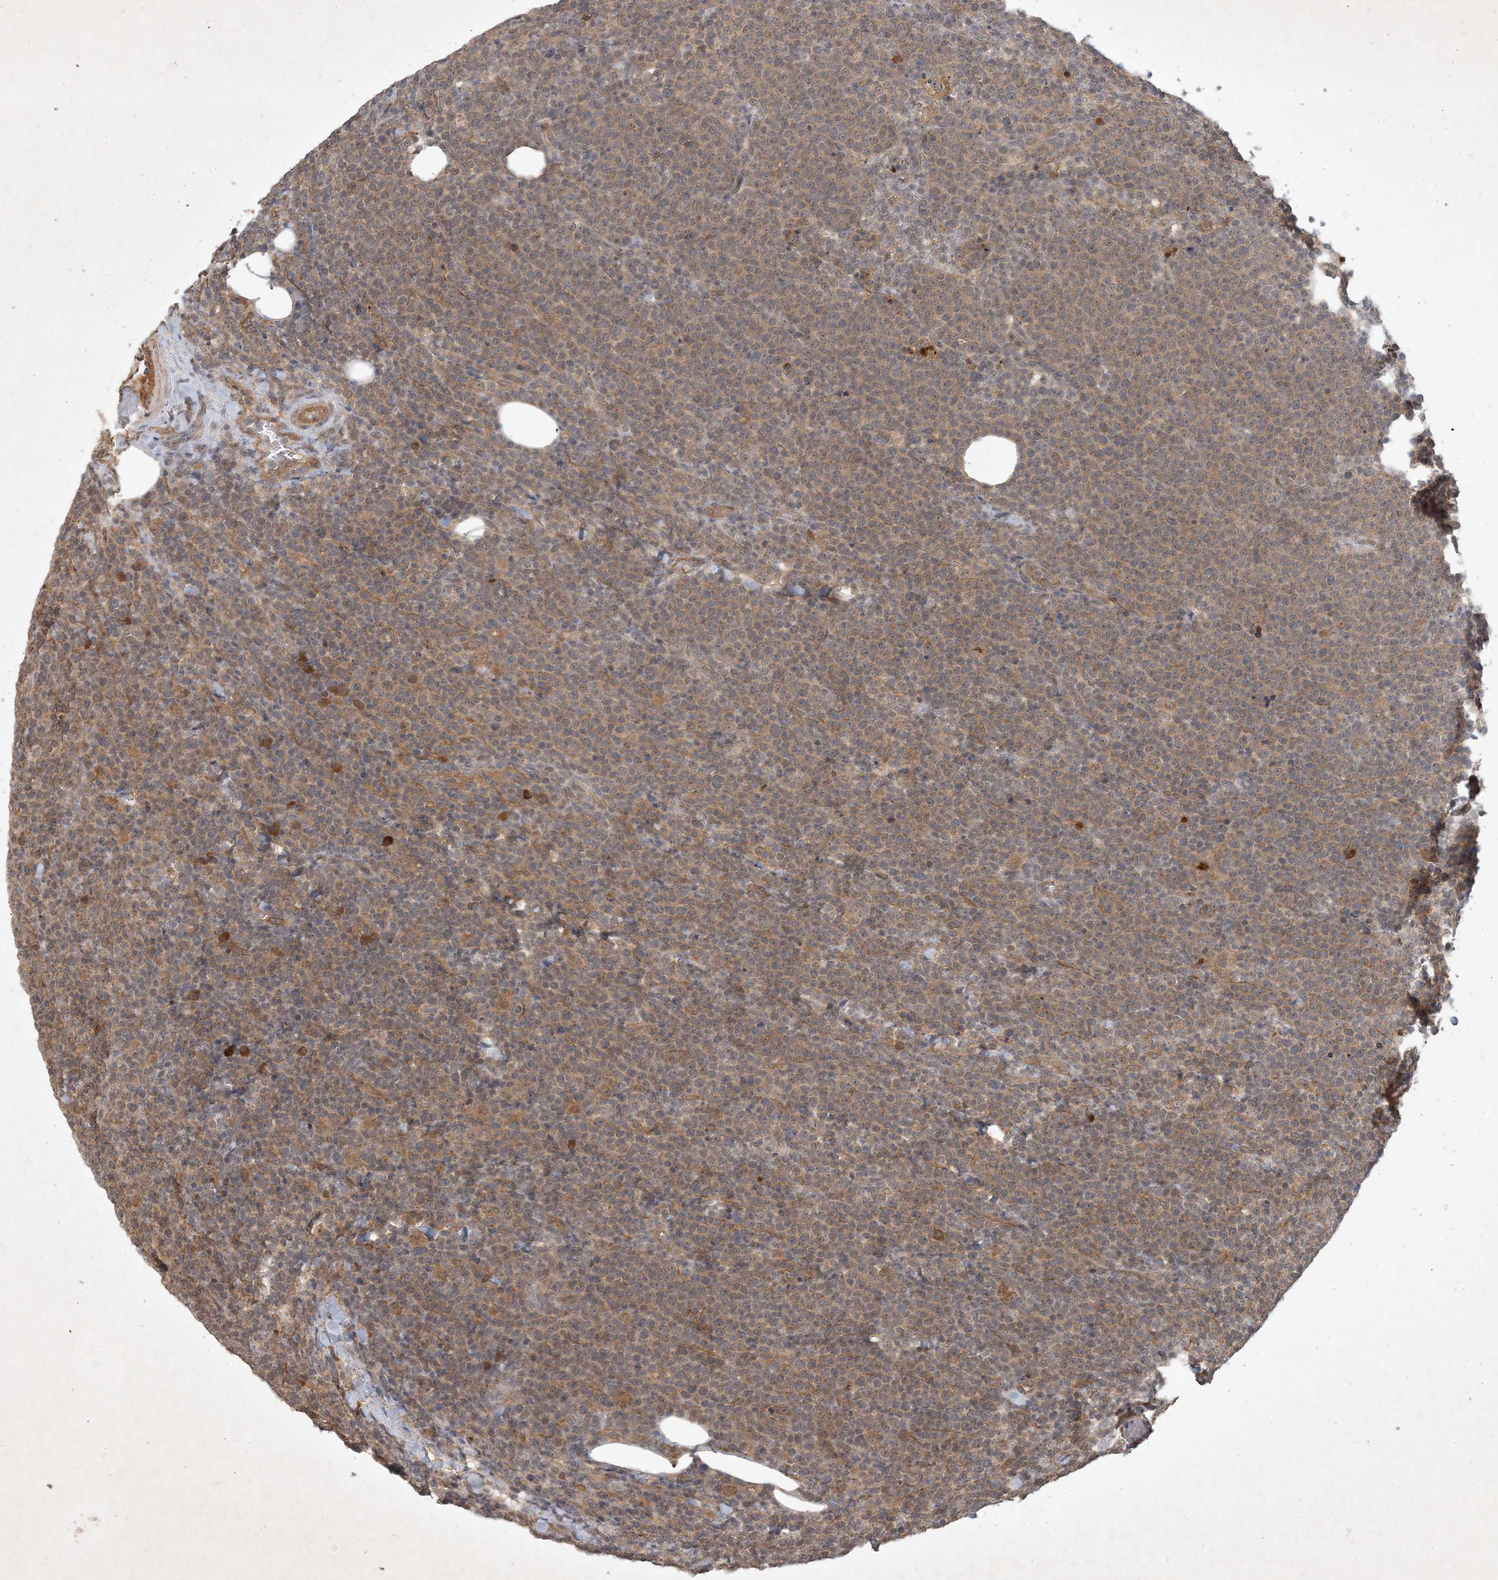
{"staining": {"intensity": "moderate", "quantity": "25%-75%", "location": "cytoplasmic/membranous,nuclear"}, "tissue": "lymphoma", "cell_type": "Tumor cells", "image_type": "cancer", "snomed": [{"axis": "morphology", "description": "Malignant lymphoma, non-Hodgkin's type, High grade"}, {"axis": "topography", "description": "Lymph node"}], "caption": "Lymphoma stained for a protein reveals moderate cytoplasmic/membranous and nuclear positivity in tumor cells.", "gene": "ZCCHC4", "patient": {"sex": "male", "age": 61}}